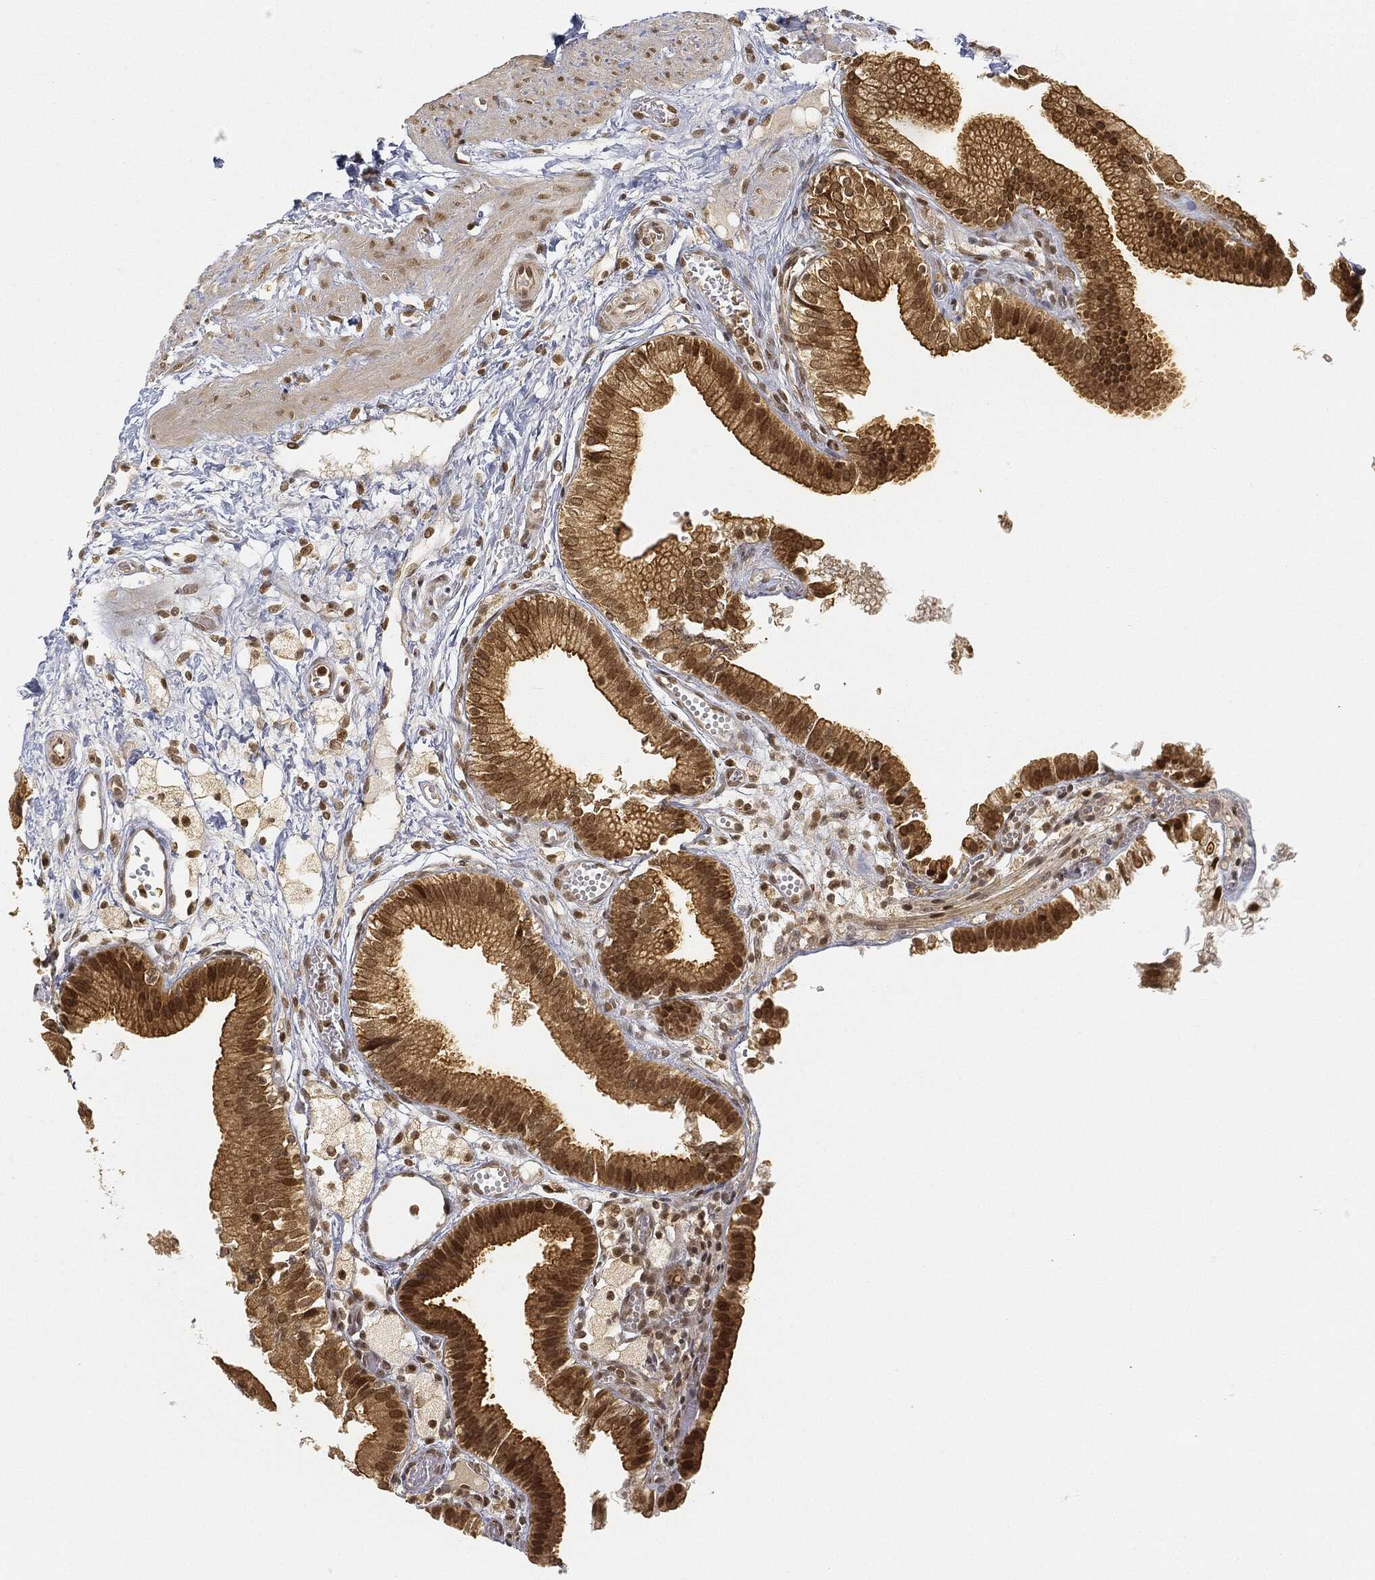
{"staining": {"intensity": "strong", "quantity": "25%-75%", "location": "cytoplasmic/membranous,nuclear"}, "tissue": "gallbladder", "cell_type": "Glandular cells", "image_type": "normal", "snomed": [{"axis": "morphology", "description": "Normal tissue, NOS"}, {"axis": "topography", "description": "Gallbladder"}], "caption": "Glandular cells exhibit strong cytoplasmic/membranous,nuclear positivity in approximately 25%-75% of cells in unremarkable gallbladder. Nuclei are stained in blue.", "gene": "CIB1", "patient": {"sex": "female", "age": 24}}